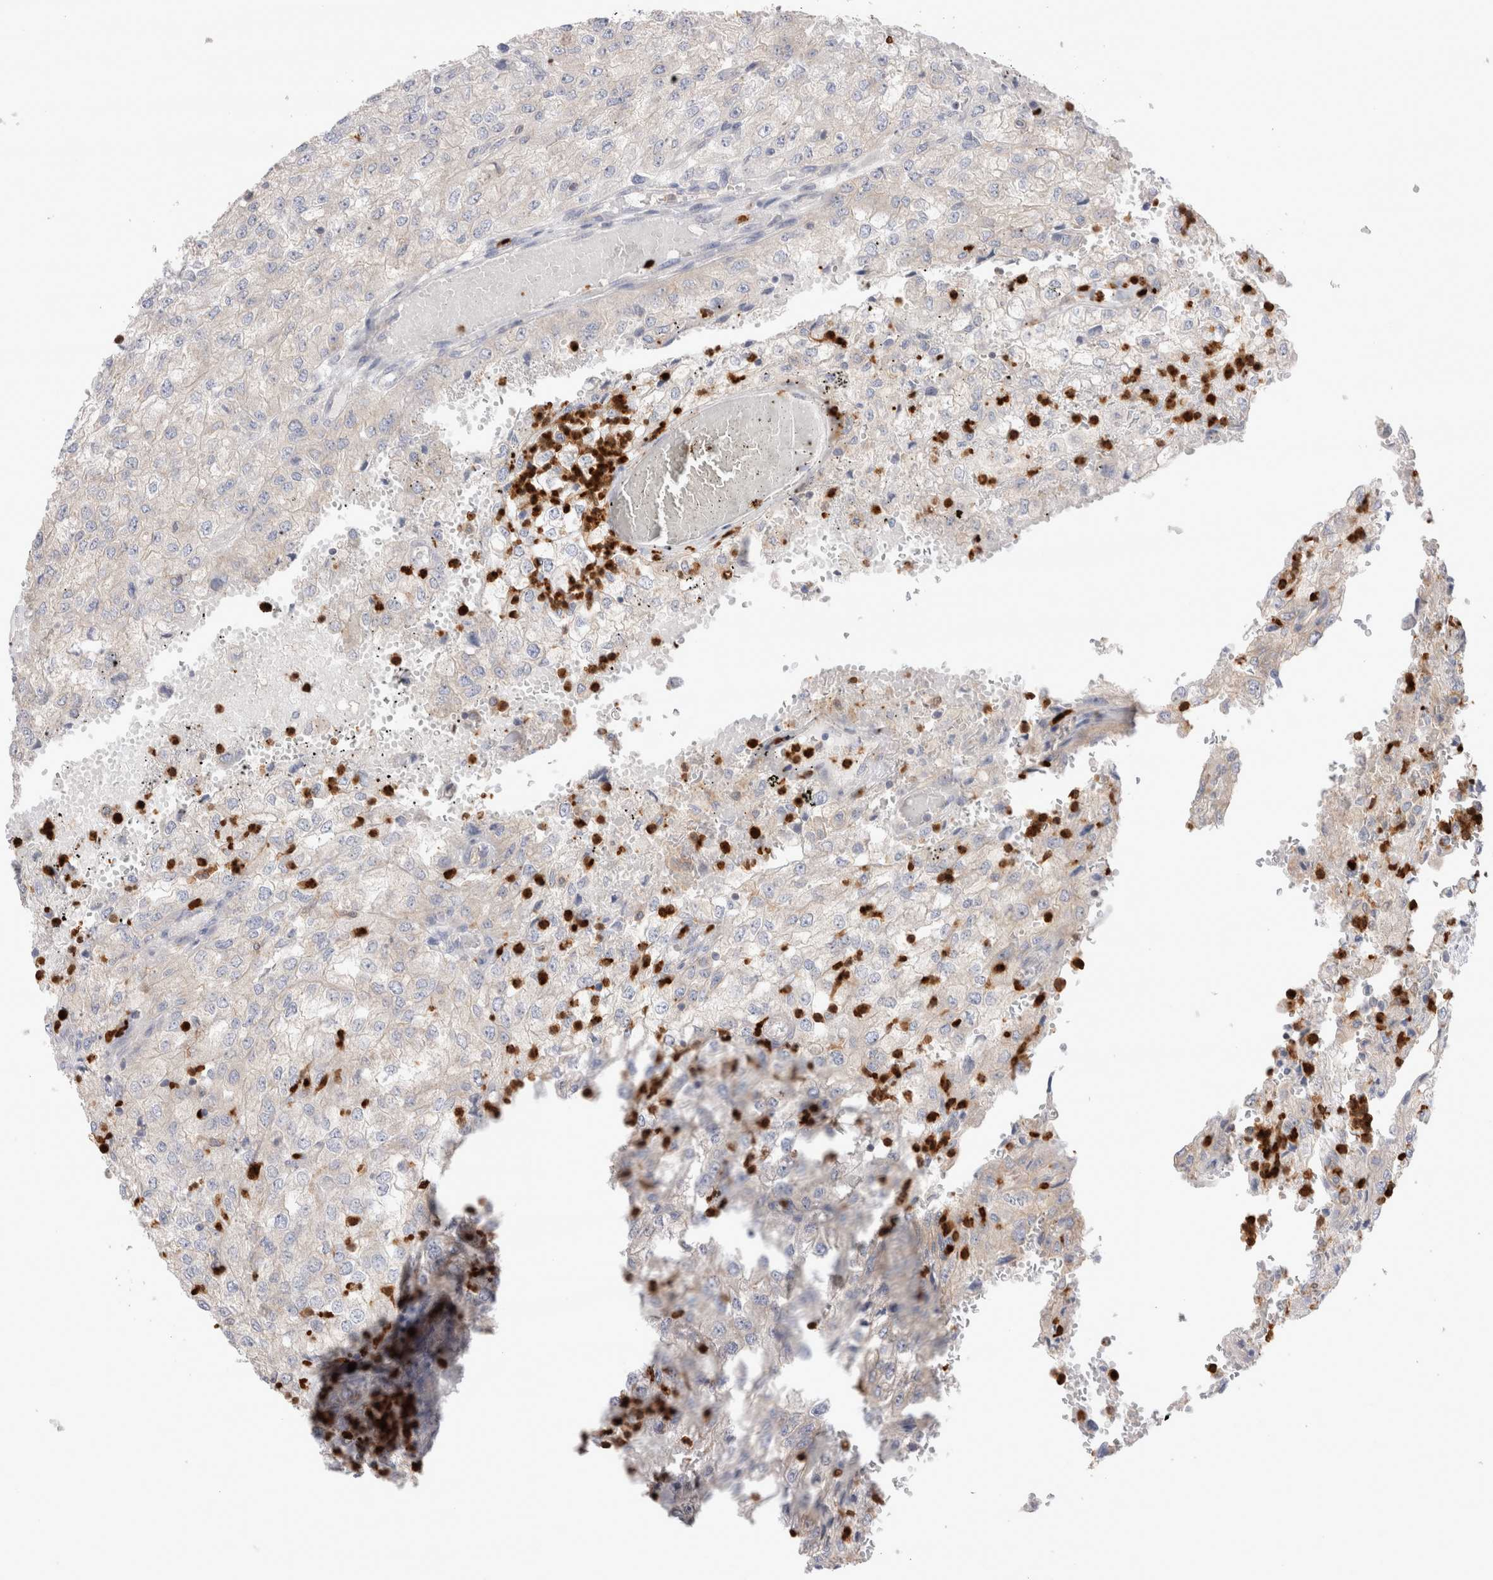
{"staining": {"intensity": "weak", "quantity": "<25%", "location": "cytoplasmic/membranous"}, "tissue": "renal cancer", "cell_type": "Tumor cells", "image_type": "cancer", "snomed": [{"axis": "morphology", "description": "Adenocarcinoma, NOS"}, {"axis": "topography", "description": "Kidney"}], "caption": "Renal adenocarcinoma was stained to show a protein in brown. There is no significant staining in tumor cells.", "gene": "NXT2", "patient": {"sex": "female", "age": 54}}